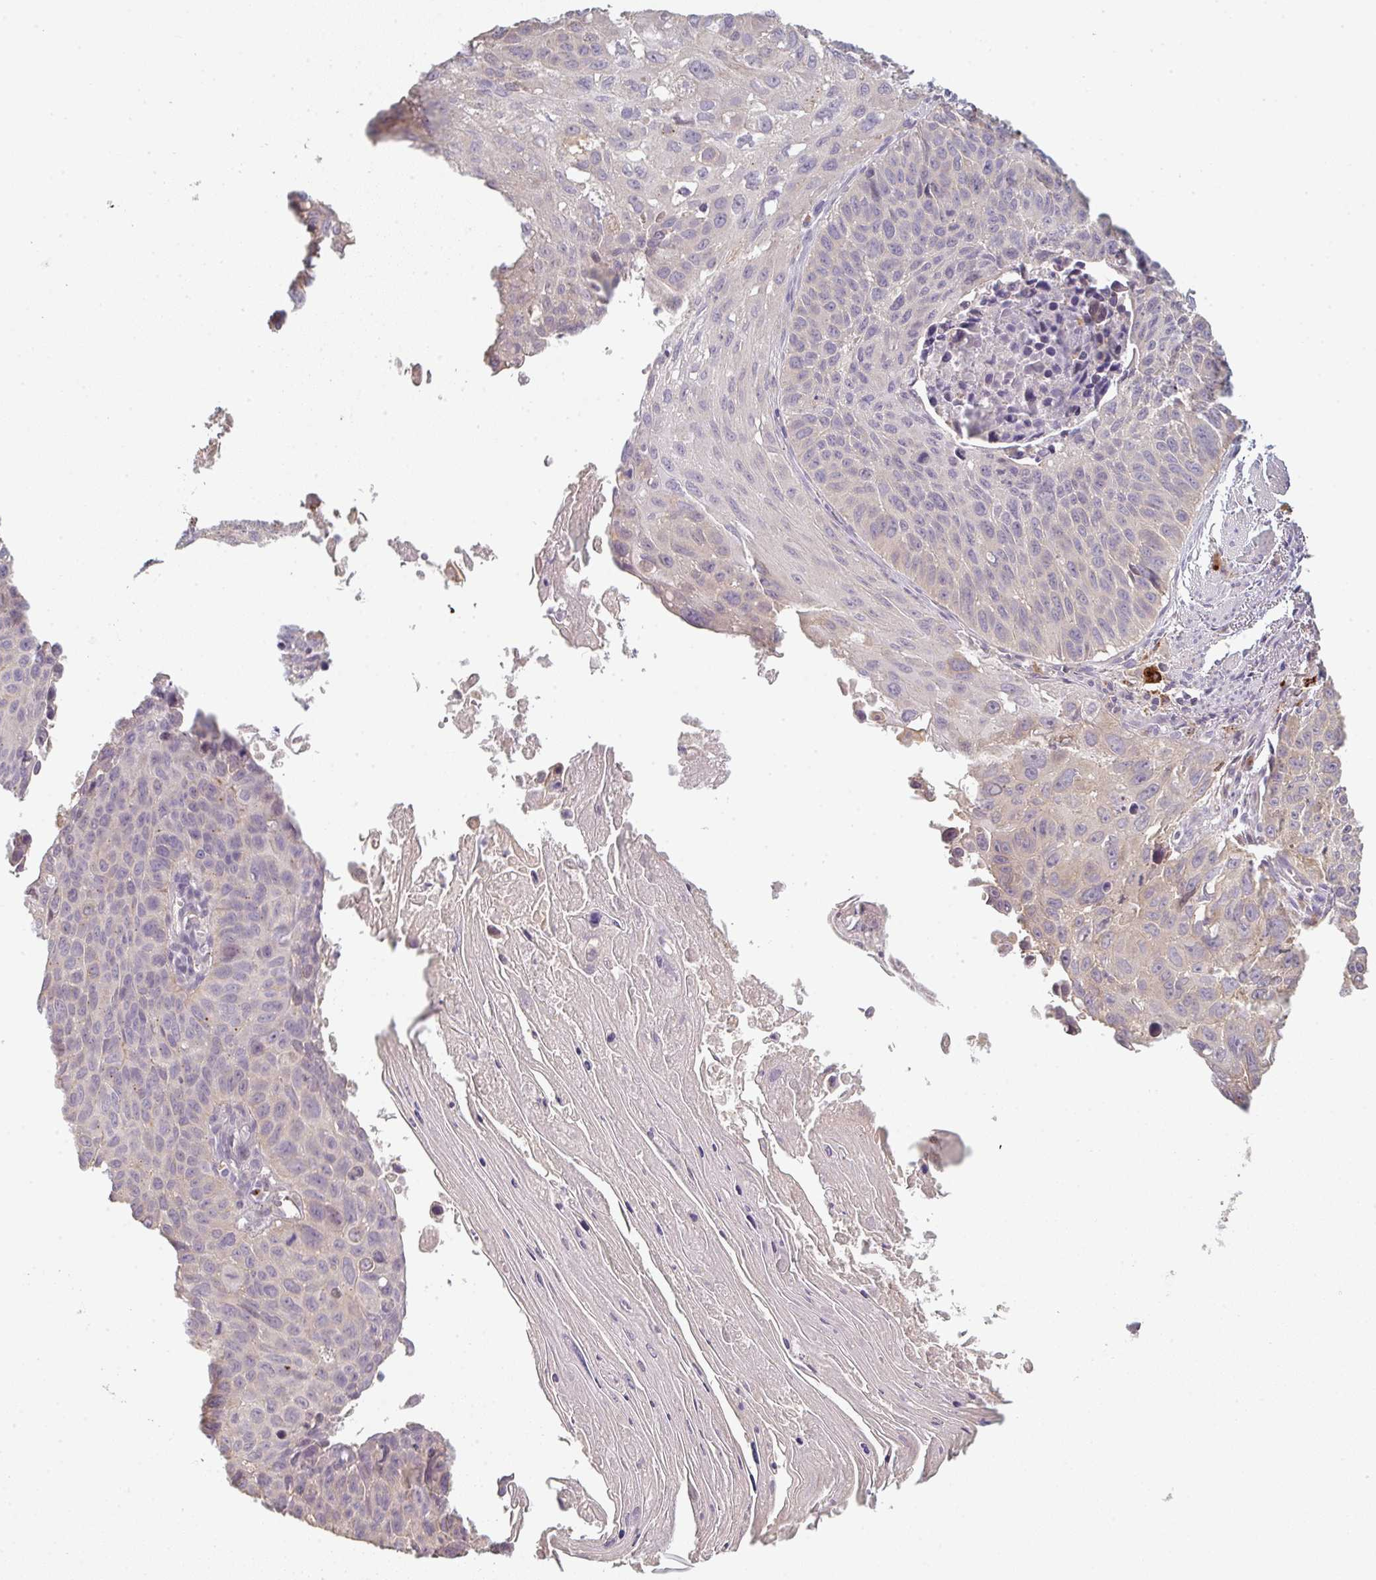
{"staining": {"intensity": "negative", "quantity": "none", "location": "none"}, "tissue": "lung cancer", "cell_type": "Tumor cells", "image_type": "cancer", "snomed": [{"axis": "morphology", "description": "Squamous cell carcinoma, NOS"}, {"axis": "topography", "description": "Lung"}], "caption": "The image reveals no staining of tumor cells in lung cancer.", "gene": "TMEM237", "patient": {"sex": "male", "age": 71}}